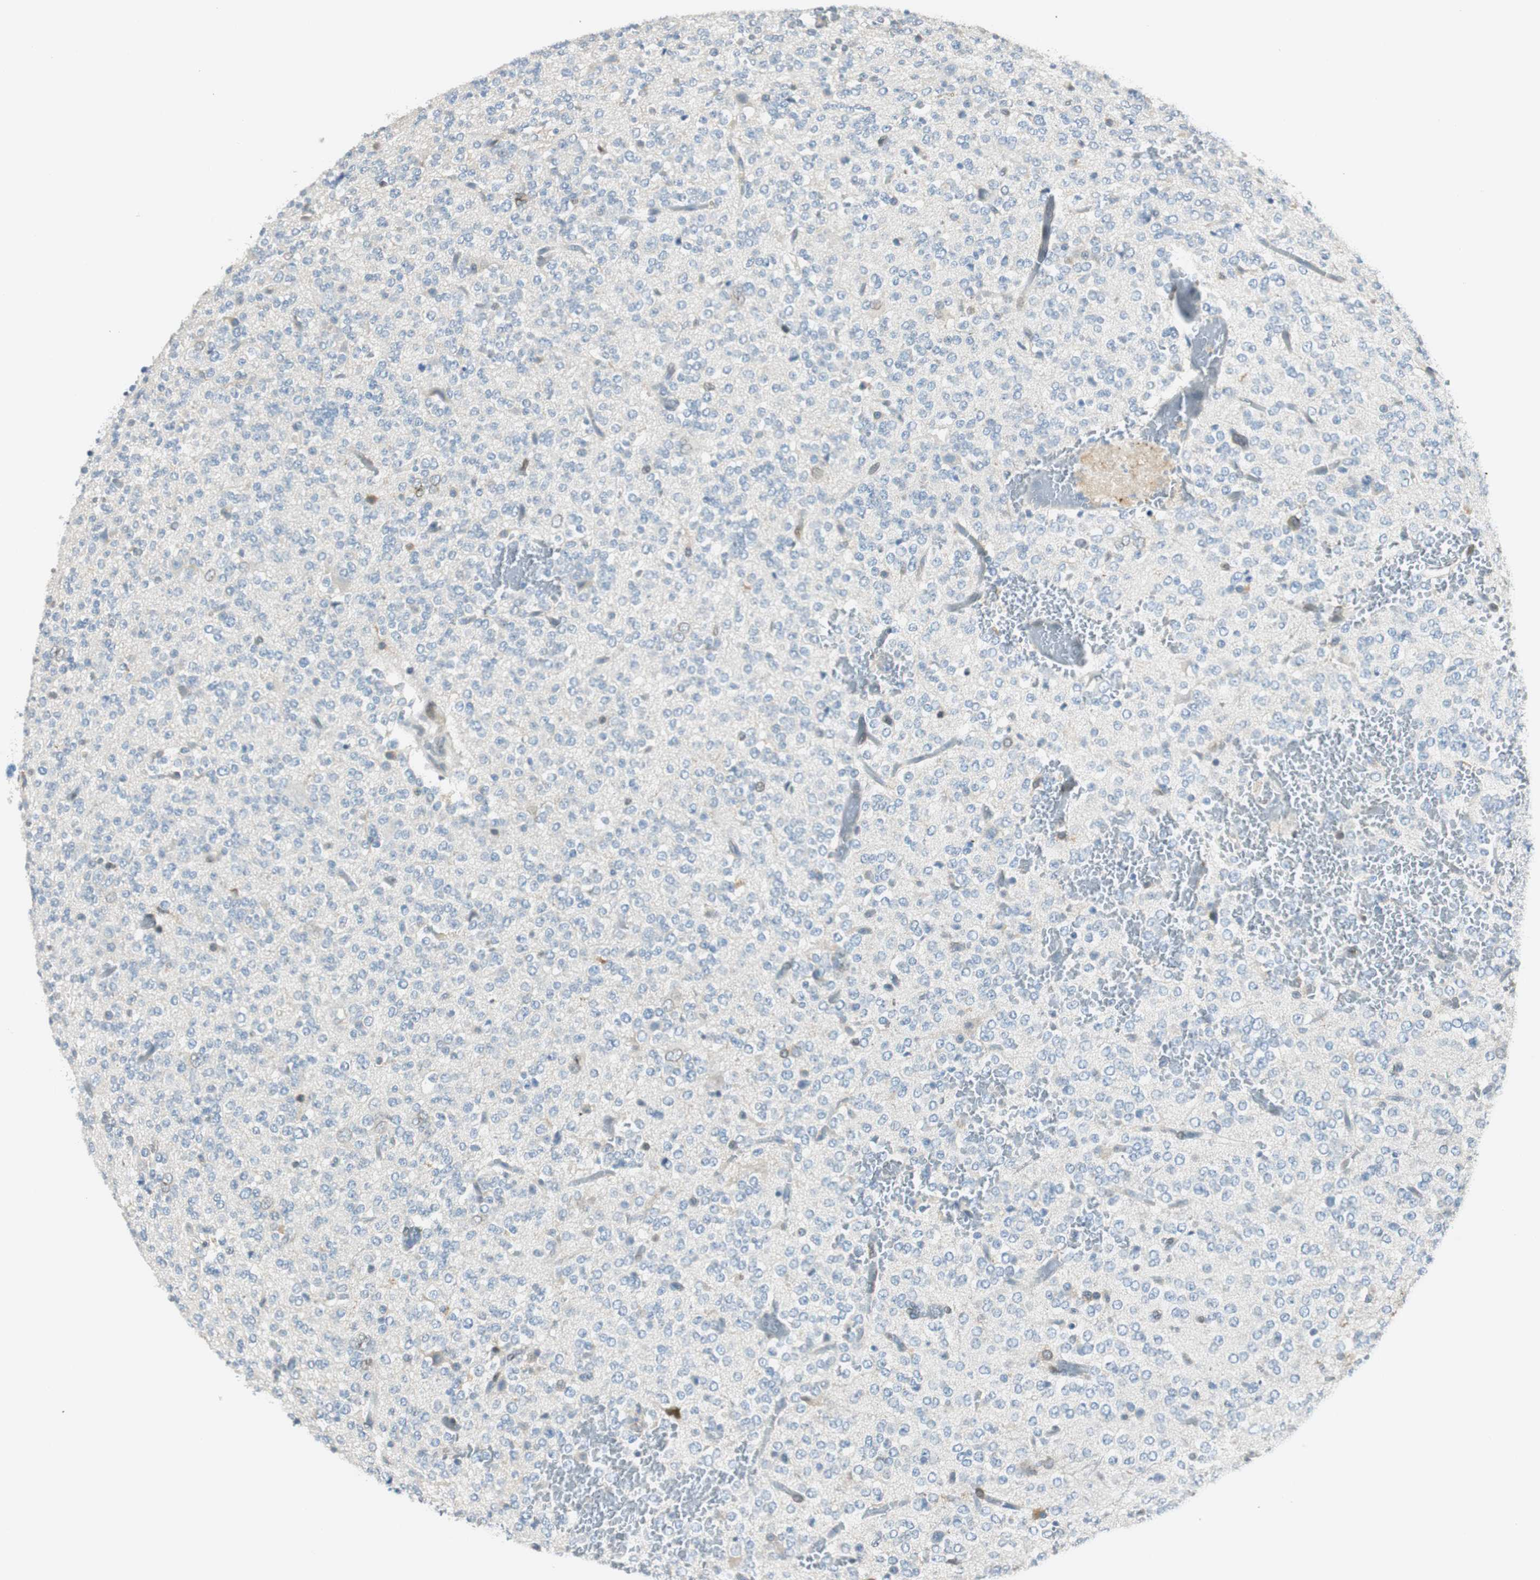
{"staining": {"intensity": "negative", "quantity": "none", "location": "none"}, "tissue": "glioma", "cell_type": "Tumor cells", "image_type": "cancer", "snomed": [{"axis": "morphology", "description": "Glioma, malignant, Low grade"}, {"axis": "topography", "description": "Brain"}], "caption": "The image displays no staining of tumor cells in malignant low-grade glioma. (Stains: DAB (3,3'-diaminobenzidine) IHC with hematoxylin counter stain, Microscopy: brightfield microscopy at high magnification).", "gene": "TMEM260", "patient": {"sex": "male", "age": 38}}